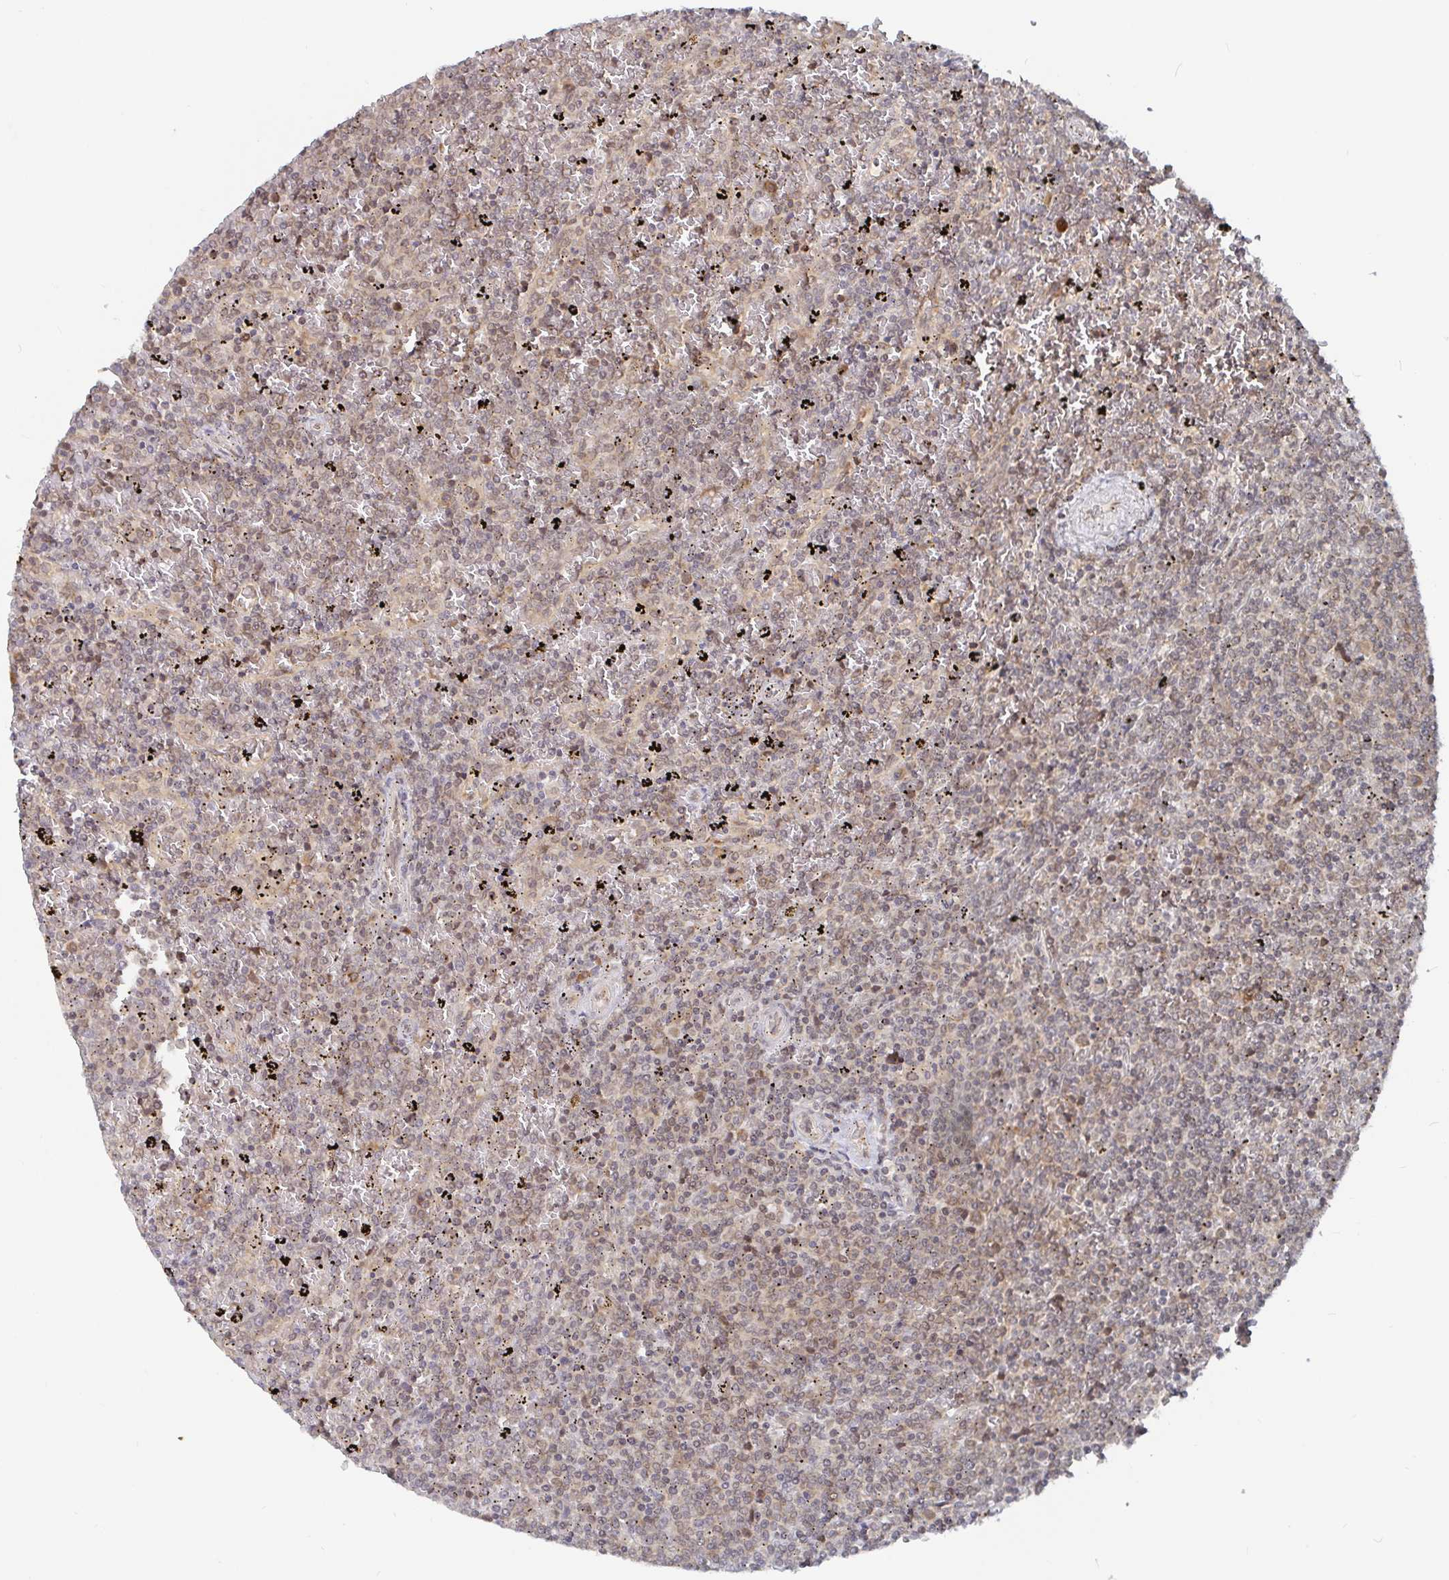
{"staining": {"intensity": "weak", "quantity": "25%-75%", "location": "cytoplasmic/membranous"}, "tissue": "lymphoma", "cell_type": "Tumor cells", "image_type": "cancer", "snomed": [{"axis": "morphology", "description": "Malignant lymphoma, non-Hodgkin's type, Low grade"}, {"axis": "topography", "description": "Spleen"}], "caption": "Protein staining of lymphoma tissue reveals weak cytoplasmic/membranous expression in about 25%-75% of tumor cells. The staining is performed using DAB brown chromogen to label protein expression. The nuclei are counter-stained blue using hematoxylin.", "gene": "ALG1", "patient": {"sex": "female", "age": 77}}